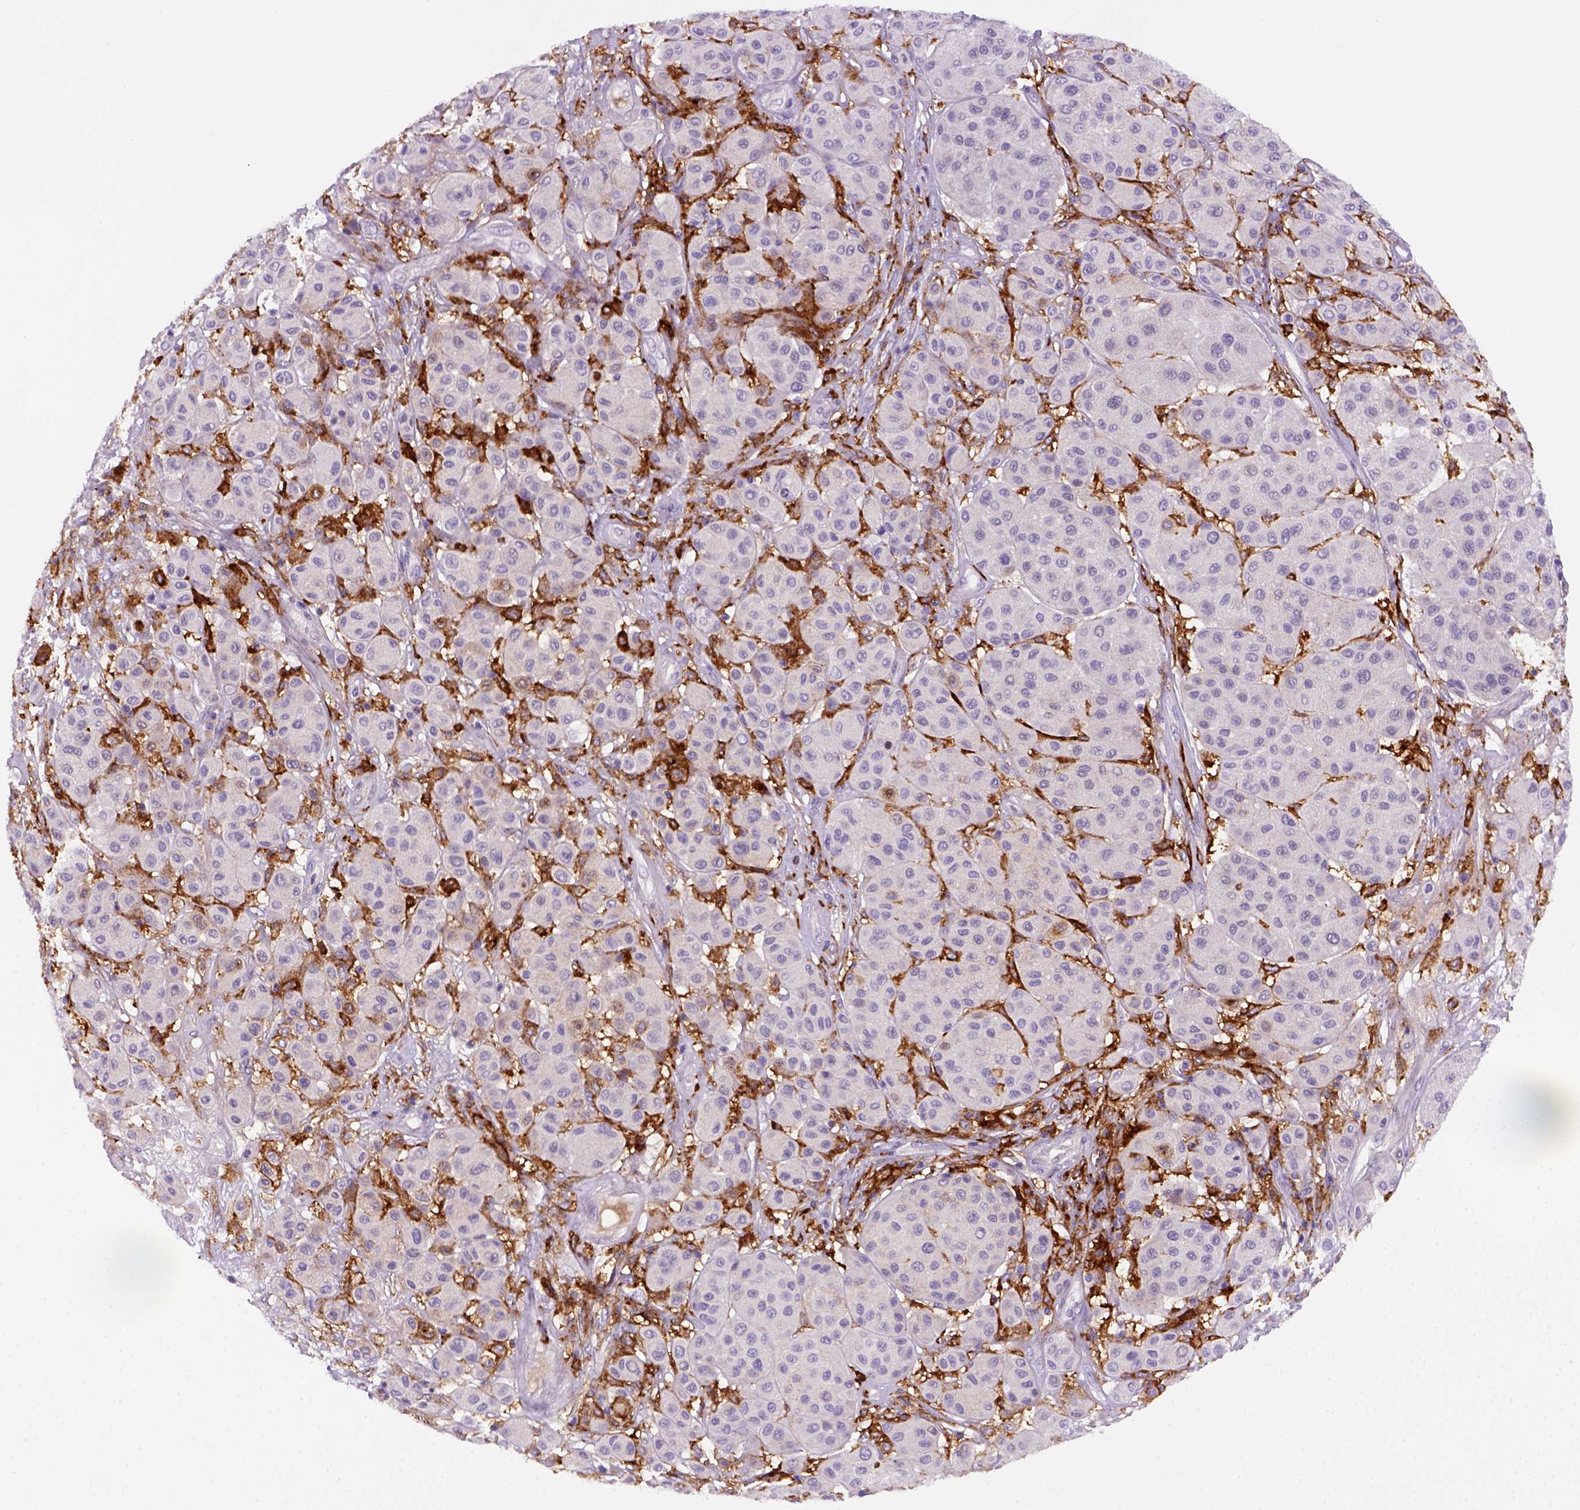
{"staining": {"intensity": "negative", "quantity": "none", "location": "none"}, "tissue": "melanoma", "cell_type": "Tumor cells", "image_type": "cancer", "snomed": [{"axis": "morphology", "description": "Malignant melanoma, Metastatic site"}, {"axis": "topography", "description": "Smooth muscle"}], "caption": "Photomicrograph shows no significant protein staining in tumor cells of malignant melanoma (metastatic site). (Stains: DAB (3,3'-diaminobenzidine) immunohistochemistry with hematoxylin counter stain, Microscopy: brightfield microscopy at high magnification).", "gene": "CD14", "patient": {"sex": "male", "age": 41}}